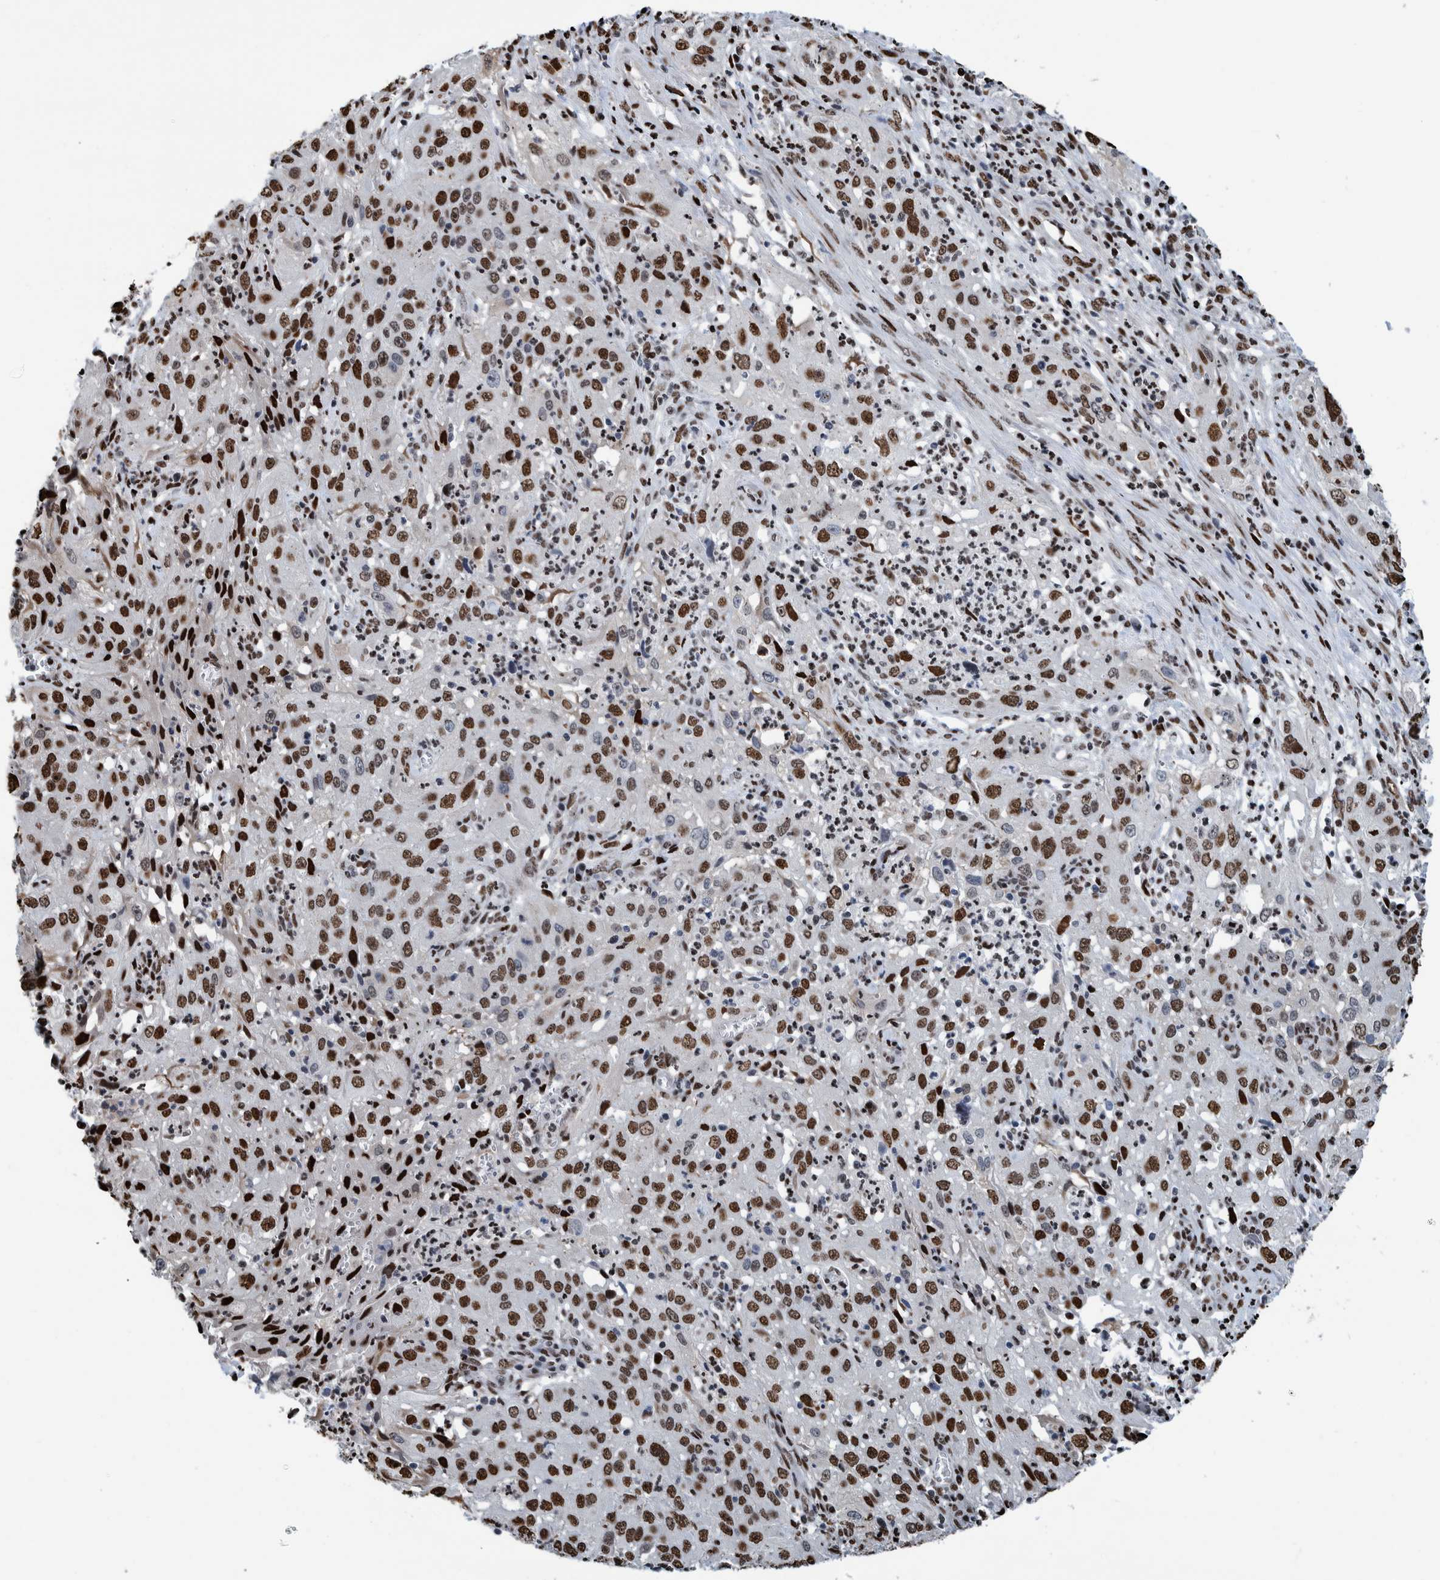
{"staining": {"intensity": "strong", "quantity": ">75%", "location": "nuclear"}, "tissue": "cervical cancer", "cell_type": "Tumor cells", "image_type": "cancer", "snomed": [{"axis": "morphology", "description": "Squamous cell carcinoma, NOS"}, {"axis": "topography", "description": "Cervix"}], "caption": "Immunohistochemistry (IHC) (DAB) staining of human cervical cancer exhibits strong nuclear protein expression in about >75% of tumor cells. The protein of interest is shown in brown color, while the nuclei are stained blue.", "gene": "HEATR9", "patient": {"sex": "female", "age": 32}}